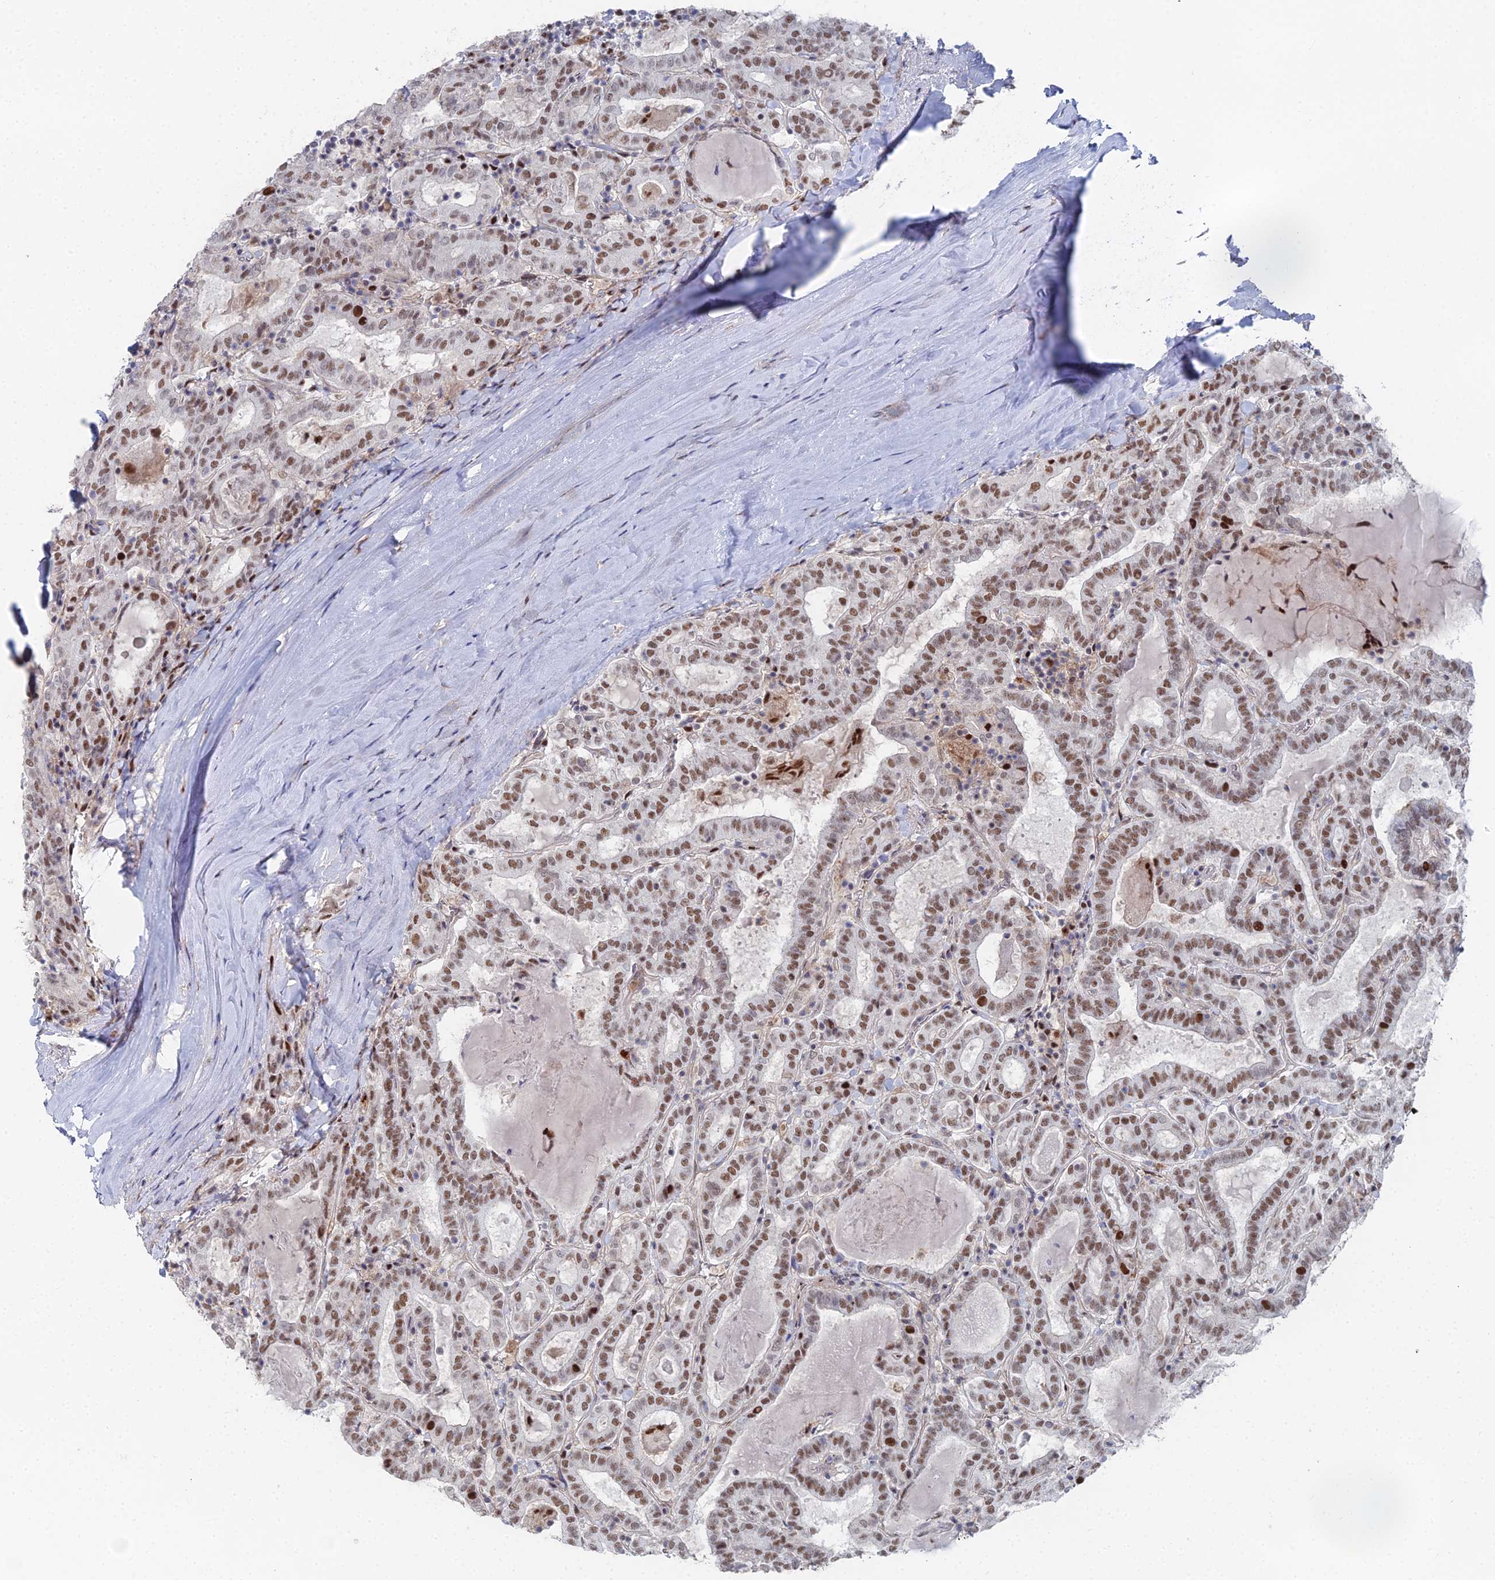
{"staining": {"intensity": "moderate", "quantity": ">75%", "location": "nuclear"}, "tissue": "thyroid cancer", "cell_type": "Tumor cells", "image_type": "cancer", "snomed": [{"axis": "morphology", "description": "Papillary adenocarcinoma, NOS"}, {"axis": "topography", "description": "Thyroid gland"}], "caption": "Immunohistochemical staining of human thyroid cancer (papillary adenocarcinoma) shows moderate nuclear protein expression in about >75% of tumor cells.", "gene": "GSC2", "patient": {"sex": "female", "age": 72}}